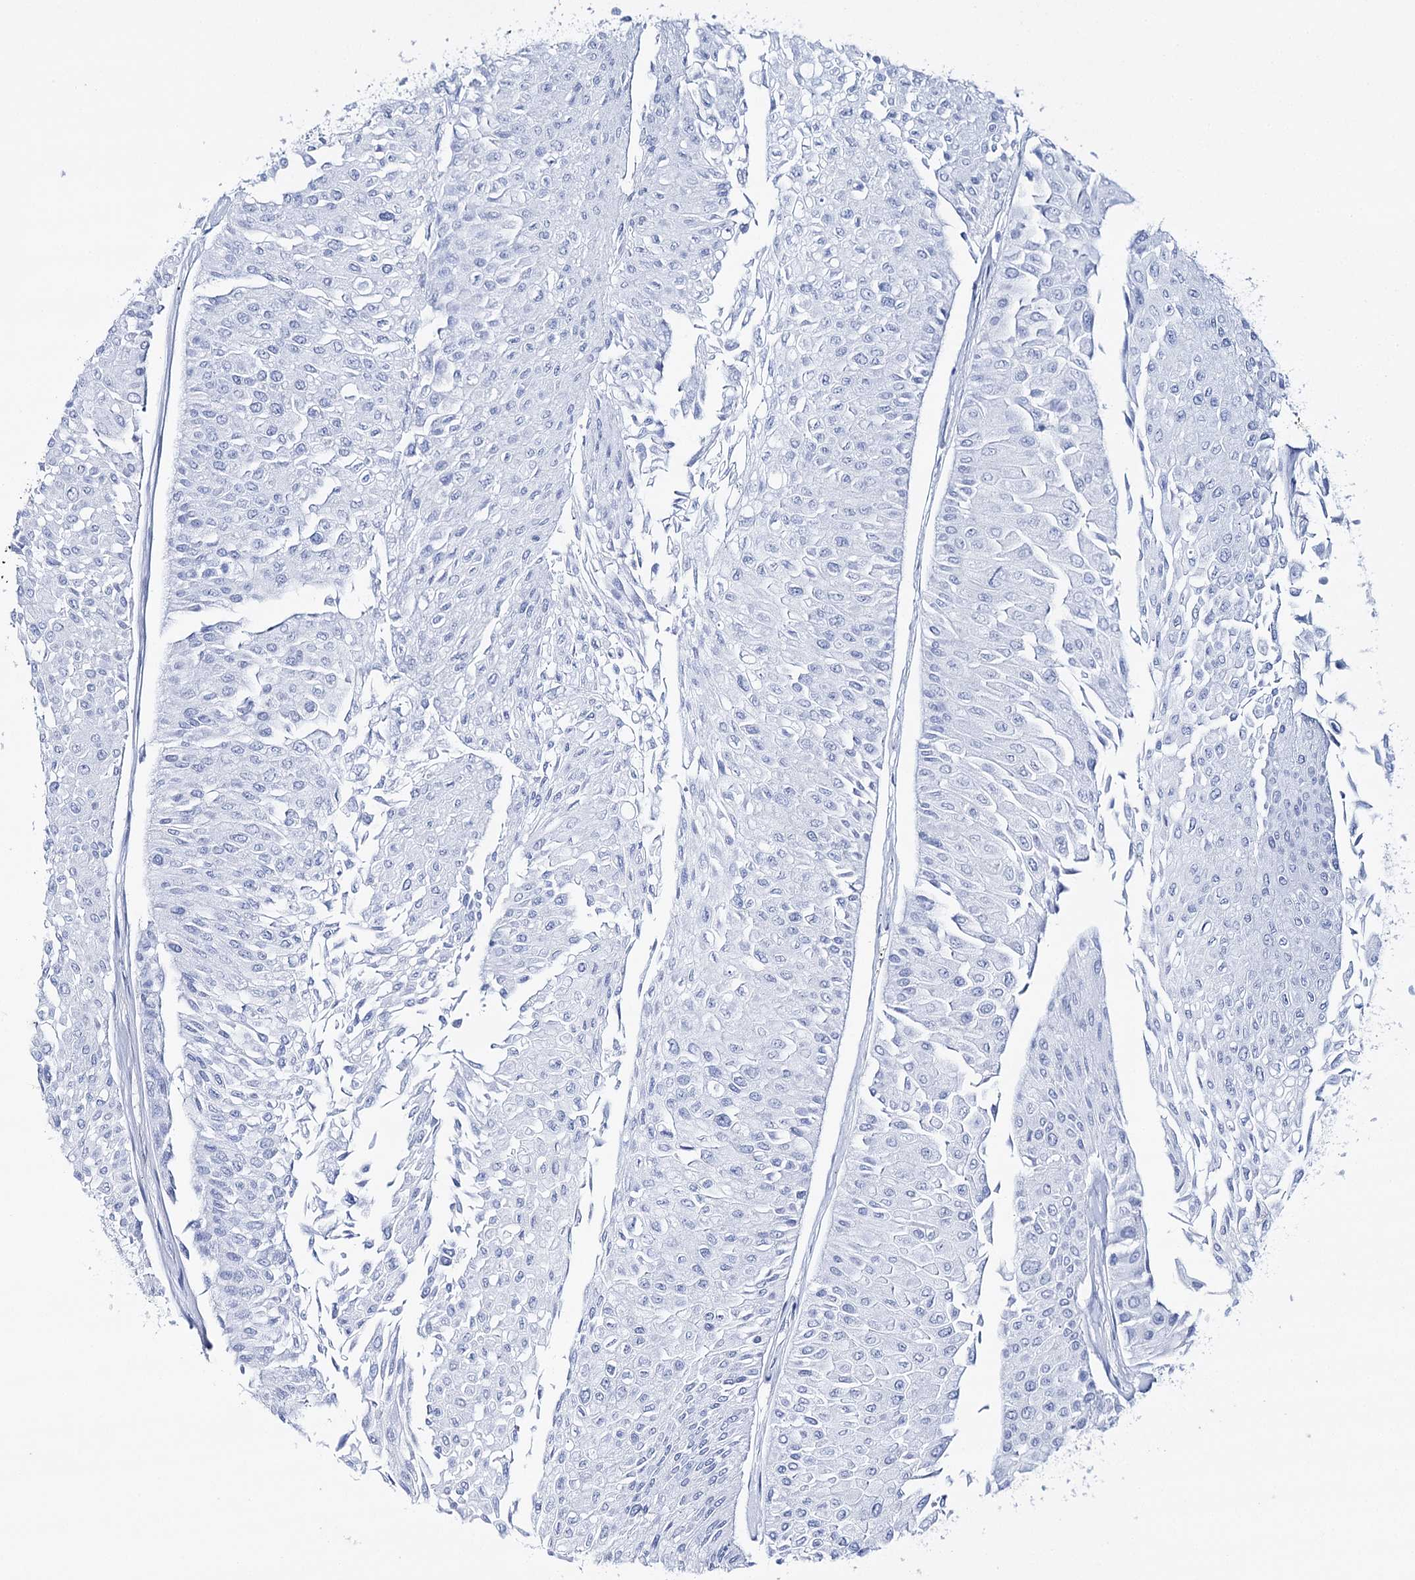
{"staining": {"intensity": "negative", "quantity": "none", "location": "none"}, "tissue": "urothelial cancer", "cell_type": "Tumor cells", "image_type": "cancer", "snomed": [{"axis": "morphology", "description": "Urothelial carcinoma, Low grade"}, {"axis": "topography", "description": "Urinary bladder"}], "caption": "There is no significant expression in tumor cells of low-grade urothelial carcinoma.", "gene": "CSN3", "patient": {"sex": "male", "age": 67}}